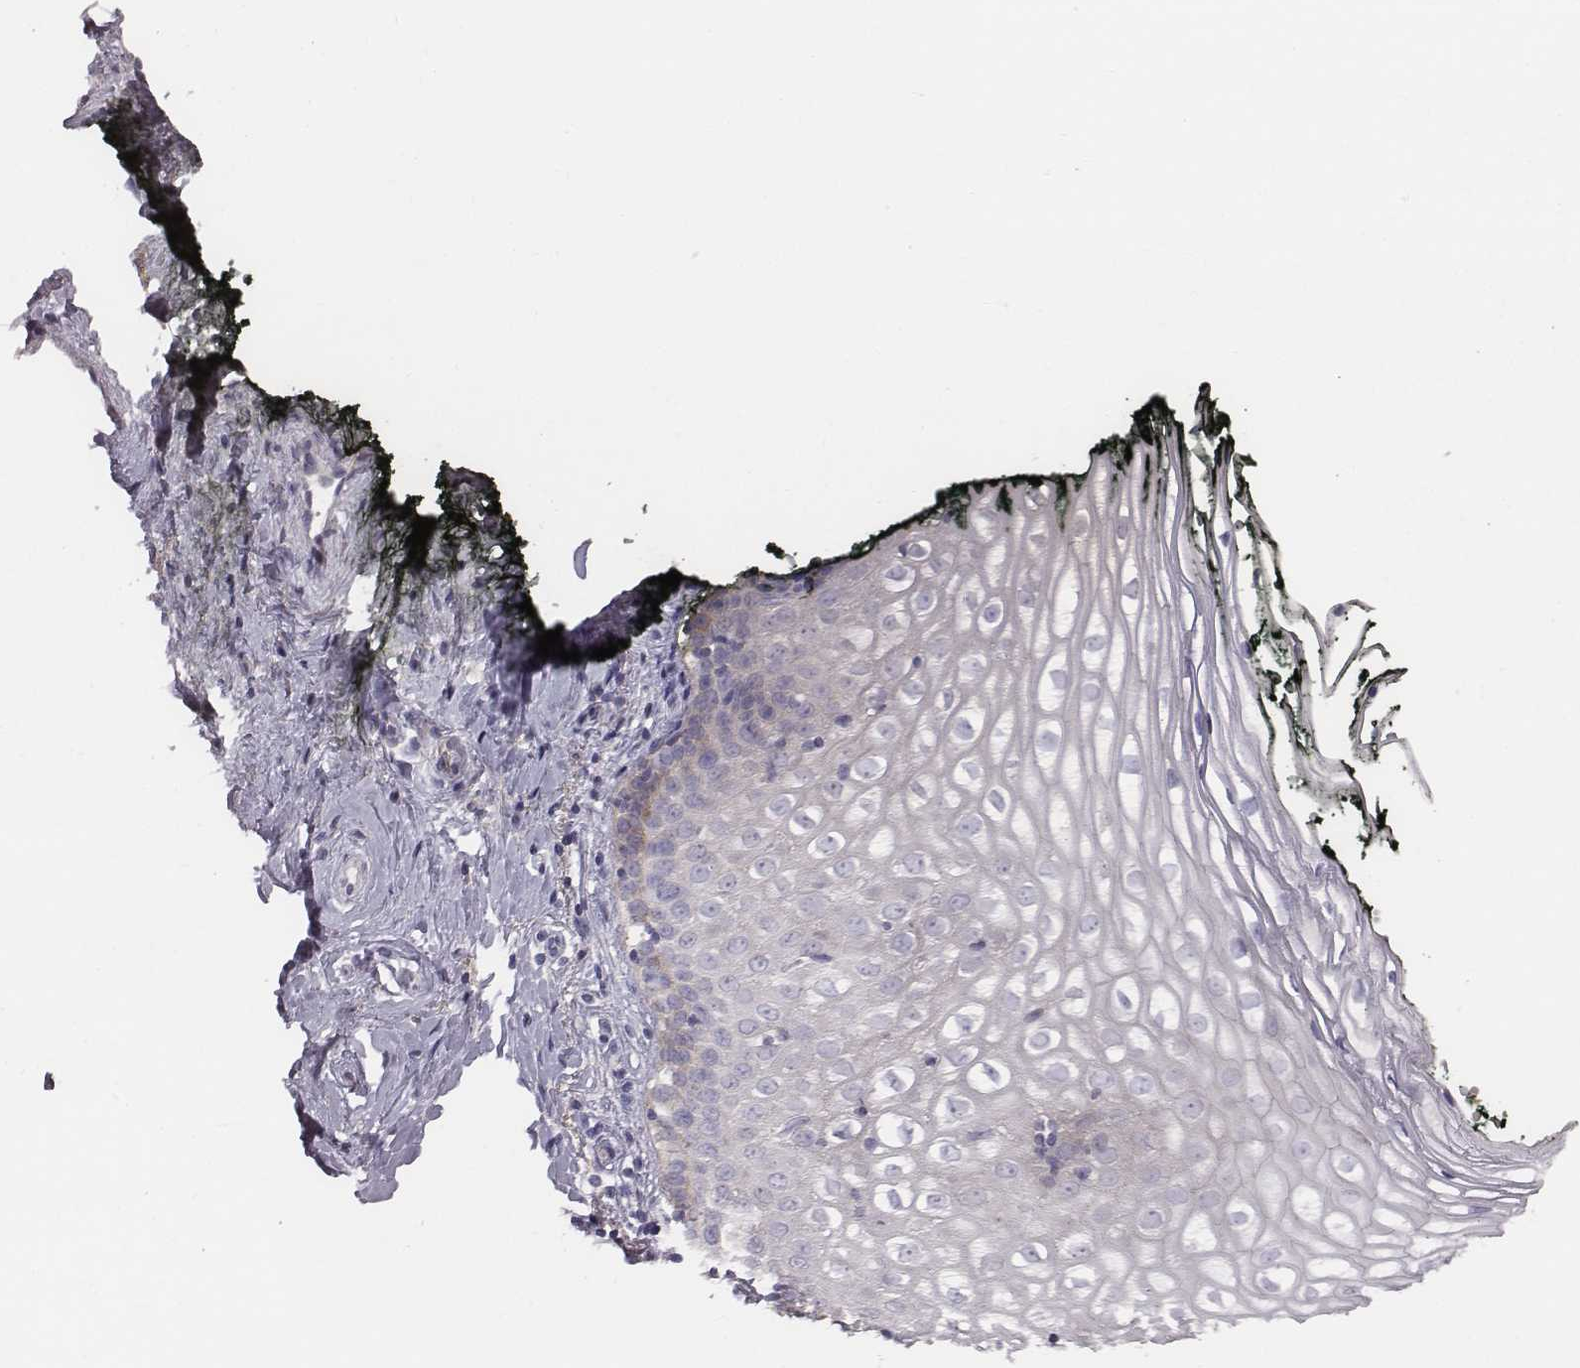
{"staining": {"intensity": "weak", "quantity": "<25%", "location": "cytoplasmic/membranous"}, "tissue": "vagina", "cell_type": "Squamous epithelial cells", "image_type": "normal", "snomed": [{"axis": "morphology", "description": "Normal tissue, NOS"}, {"axis": "topography", "description": "Vagina"}], "caption": "Squamous epithelial cells show no significant protein expression in unremarkable vagina.", "gene": "PRKCZ", "patient": {"sex": "female", "age": 47}}